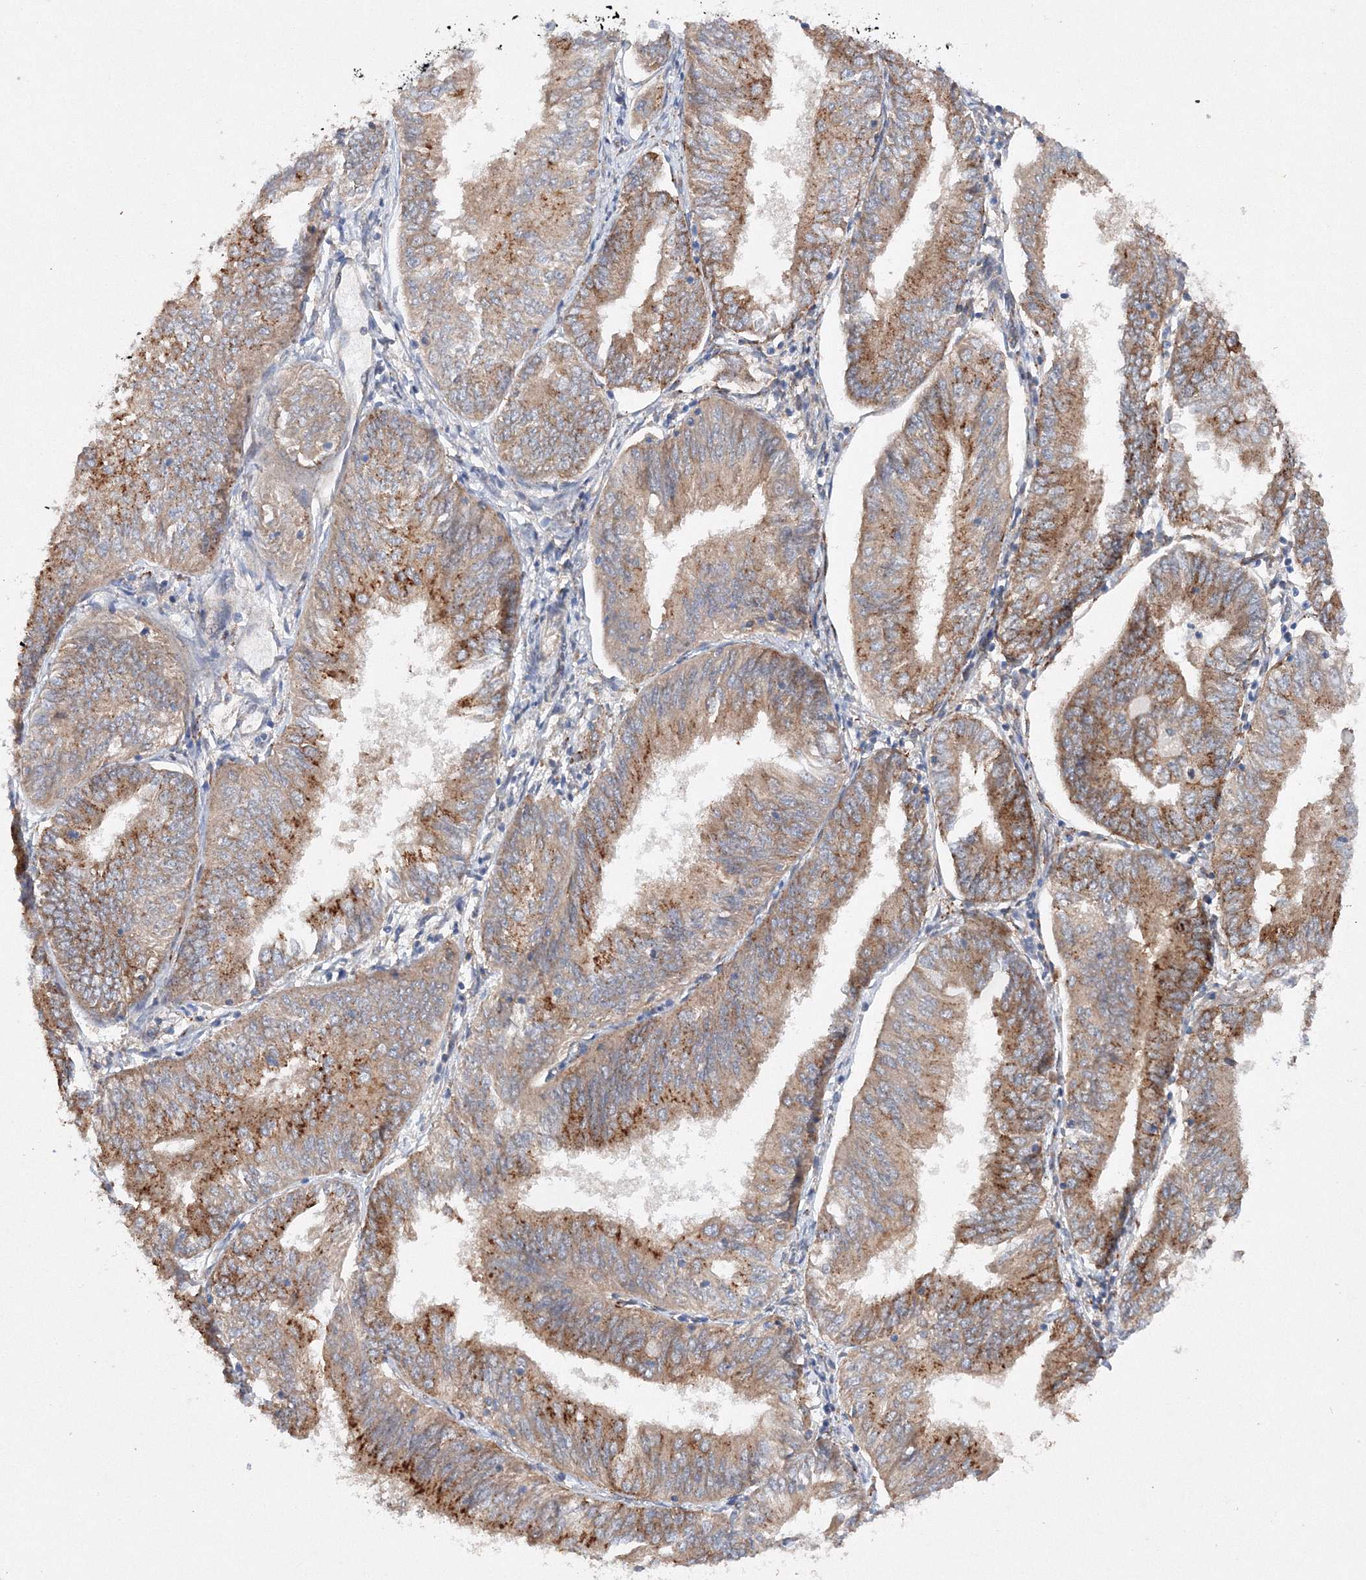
{"staining": {"intensity": "moderate", "quantity": ">75%", "location": "cytoplasmic/membranous"}, "tissue": "endometrial cancer", "cell_type": "Tumor cells", "image_type": "cancer", "snomed": [{"axis": "morphology", "description": "Adenocarcinoma, NOS"}, {"axis": "topography", "description": "Endometrium"}], "caption": "Immunohistochemistry (IHC) of adenocarcinoma (endometrial) shows medium levels of moderate cytoplasmic/membranous positivity in about >75% of tumor cells.", "gene": "SLC36A1", "patient": {"sex": "female", "age": 58}}